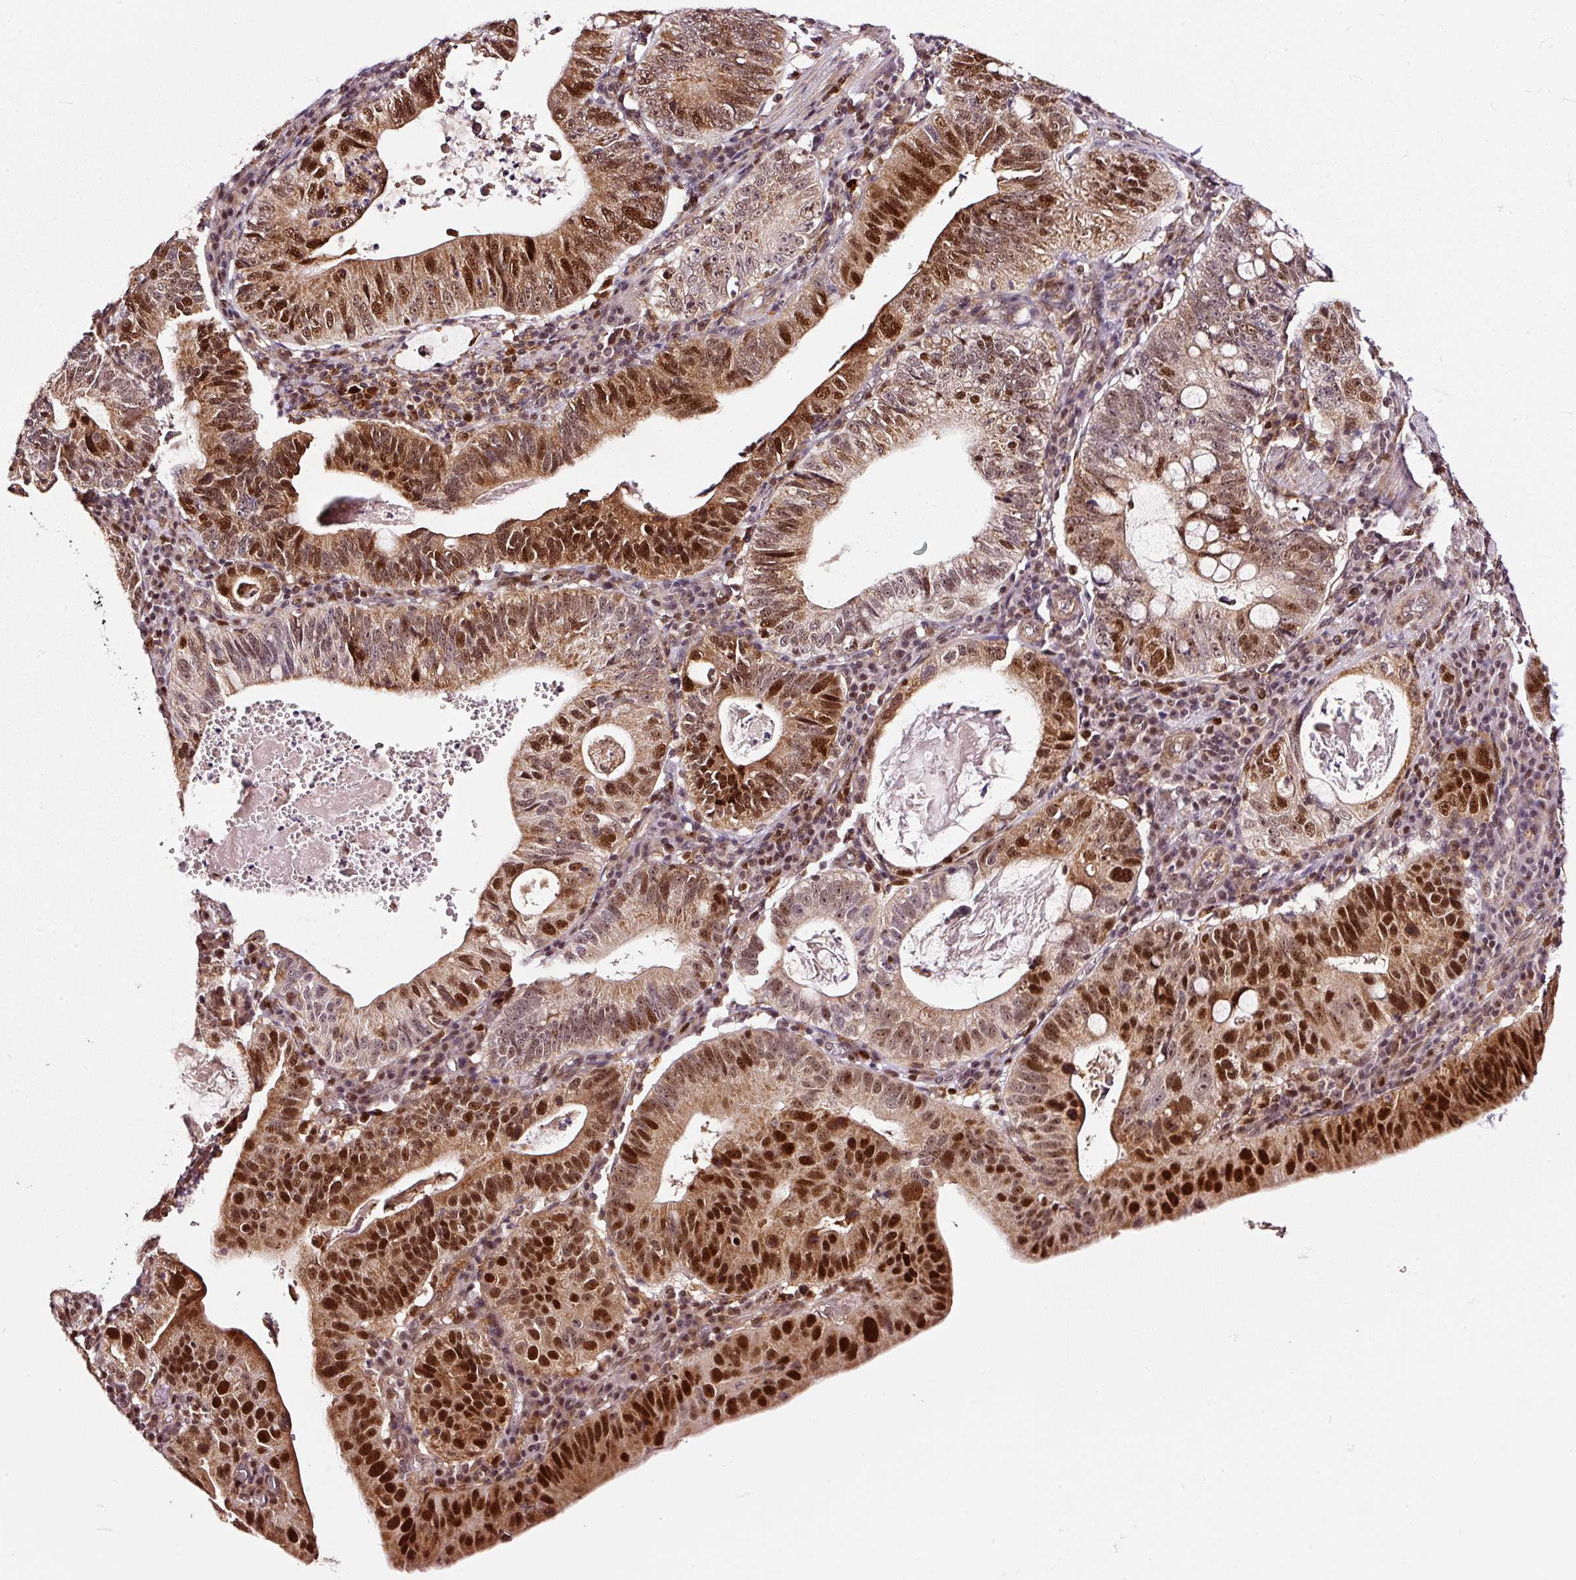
{"staining": {"intensity": "strong", "quantity": ">75%", "location": "cytoplasmic/membranous,nuclear"}, "tissue": "stomach cancer", "cell_type": "Tumor cells", "image_type": "cancer", "snomed": [{"axis": "morphology", "description": "Adenocarcinoma, NOS"}, {"axis": "topography", "description": "Stomach"}], "caption": "An immunohistochemistry (IHC) photomicrograph of neoplastic tissue is shown. Protein staining in brown shows strong cytoplasmic/membranous and nuclear positivity in stomach adenocarcinoma within tumor cells. (IHC, brightfield microscopy, high magnification).", "gene": "RFC4", "patient": {"sex": "male", "age": 59}}